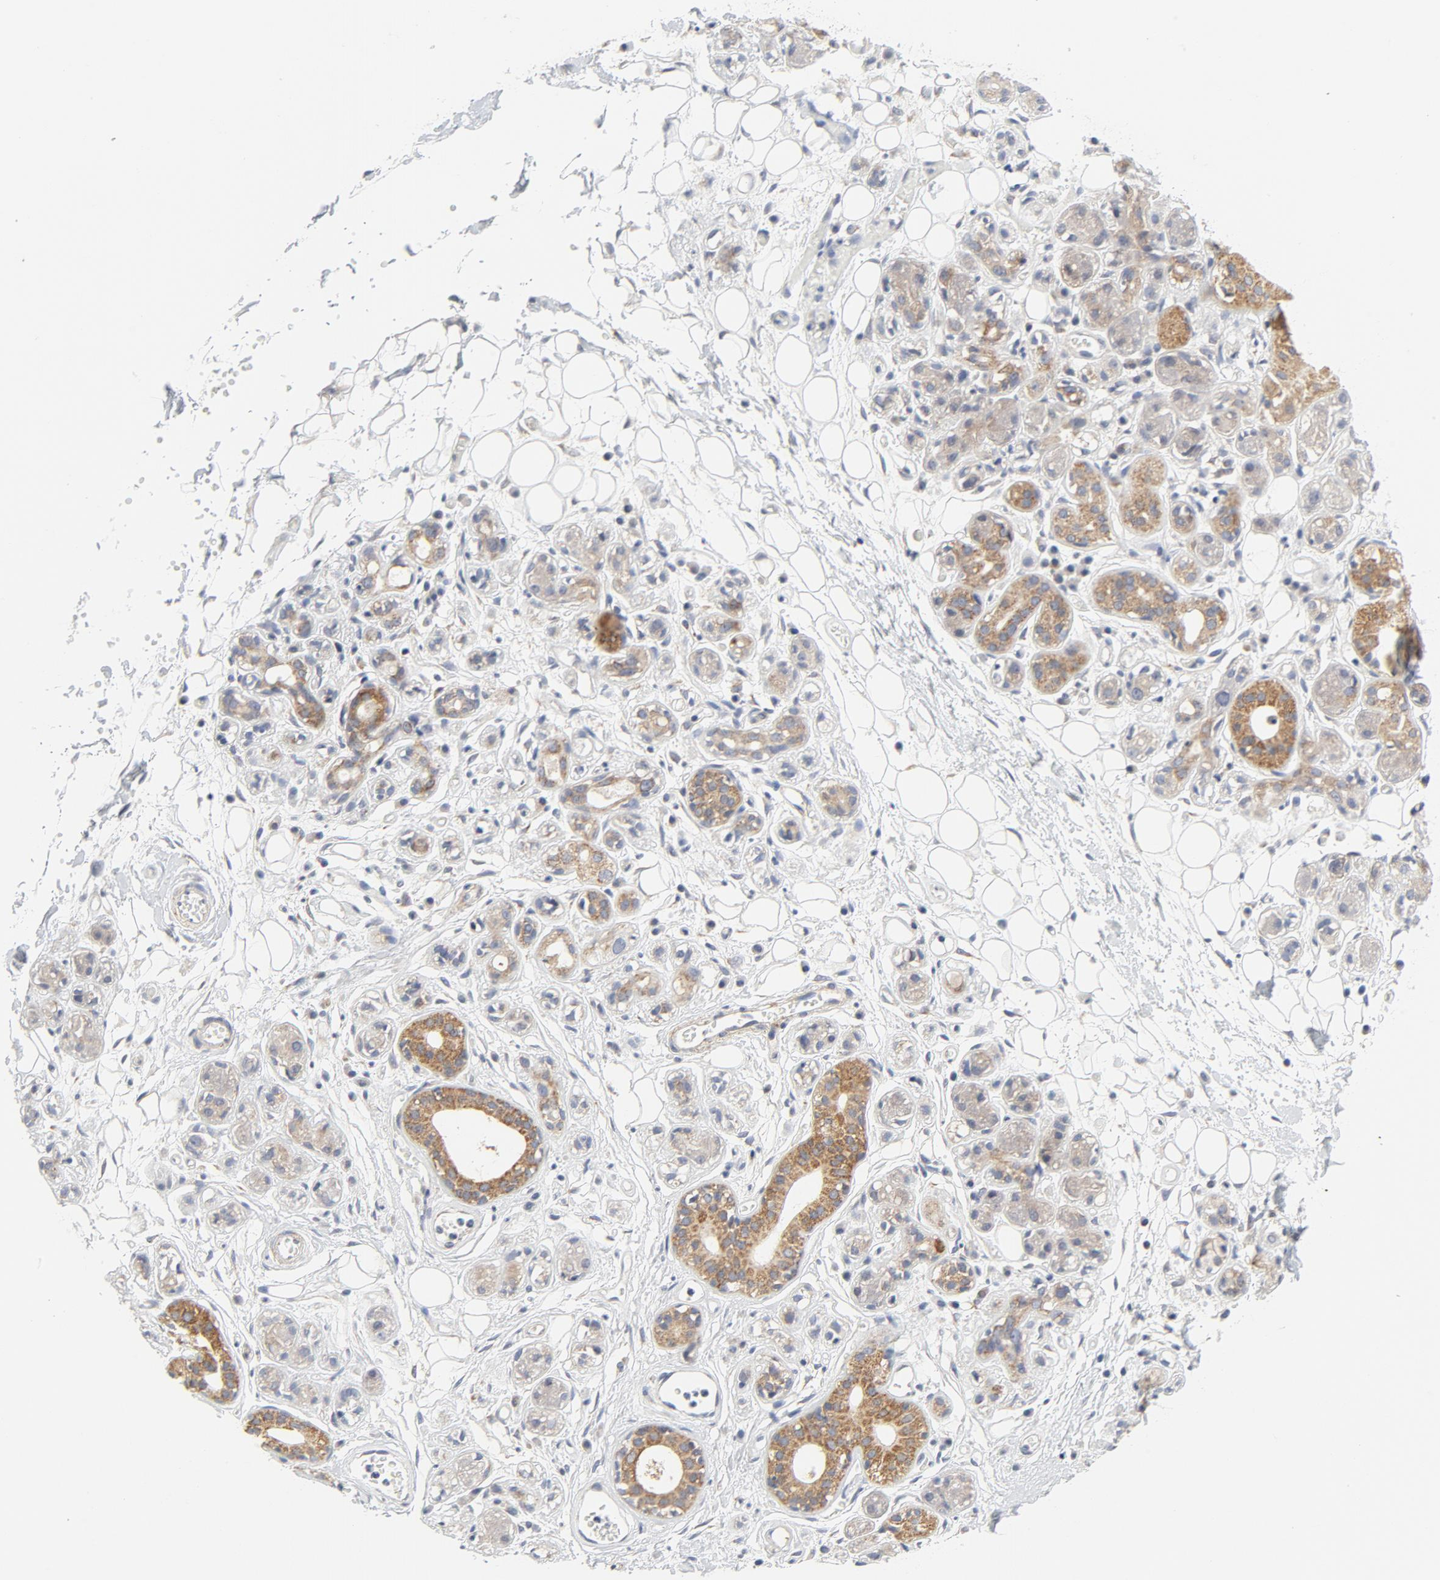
{"staining": {"intensity": "moderate", "quantity": ">75%", "location": "cytoplasmic/membranous"}, "tissue": "salivary gland", "cell_type": "Glandular cells", "image_type": "normal", "snomed": [{"axis": "morphology", "description": "Normal tissue, NOS"}, {"axis": "topography", "description": "Salivary gland"}], "caption": "This is a histology image of immunohistochemistry staining of normal salivary gland, which shows moderate staining in the cytoplasmic/membranous of glandular cells.", "gene": "BAD", "patient": {"sex": "male", "age": 54}}